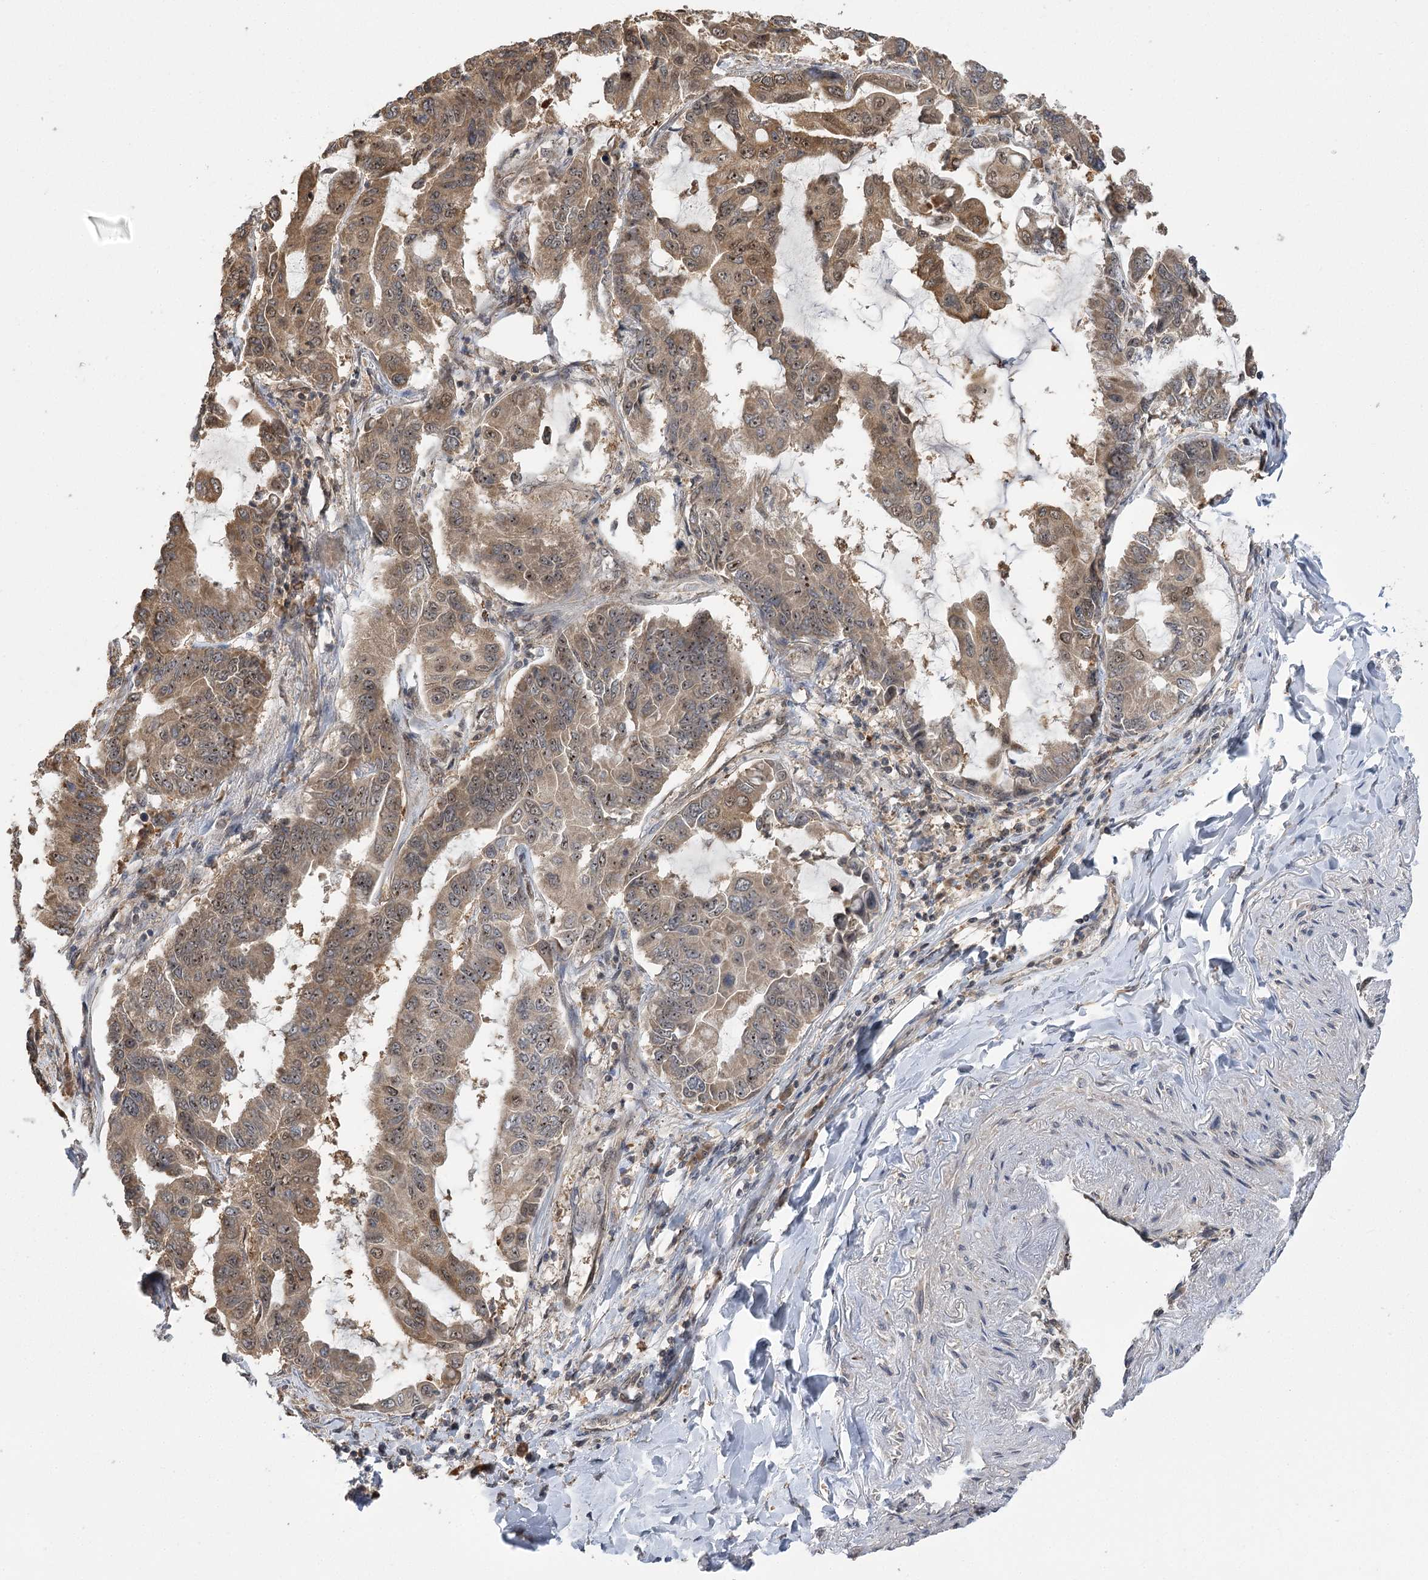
{"staining": {"intensity": "moderate", "quantity": ">75%", "location": "cytoplasmic/membranous,nuclear"}, "tissue": "lung cancer", "cell_type": "Tumor cells", "image_type": "cancer", "snomed": [{"axis": "morphology", "description": "Adenocarcinoma, NOS"}, {"axis": "topography", "description": "Lung"}], "caption": "Protein analysis of lung cancer tissue reveals moderate cytoplasmic/membranous and nuclear staining in approximately >75% of tumor cells.", "gene": "SERGEF", "patient": {"sex": "male", "age": 64}}